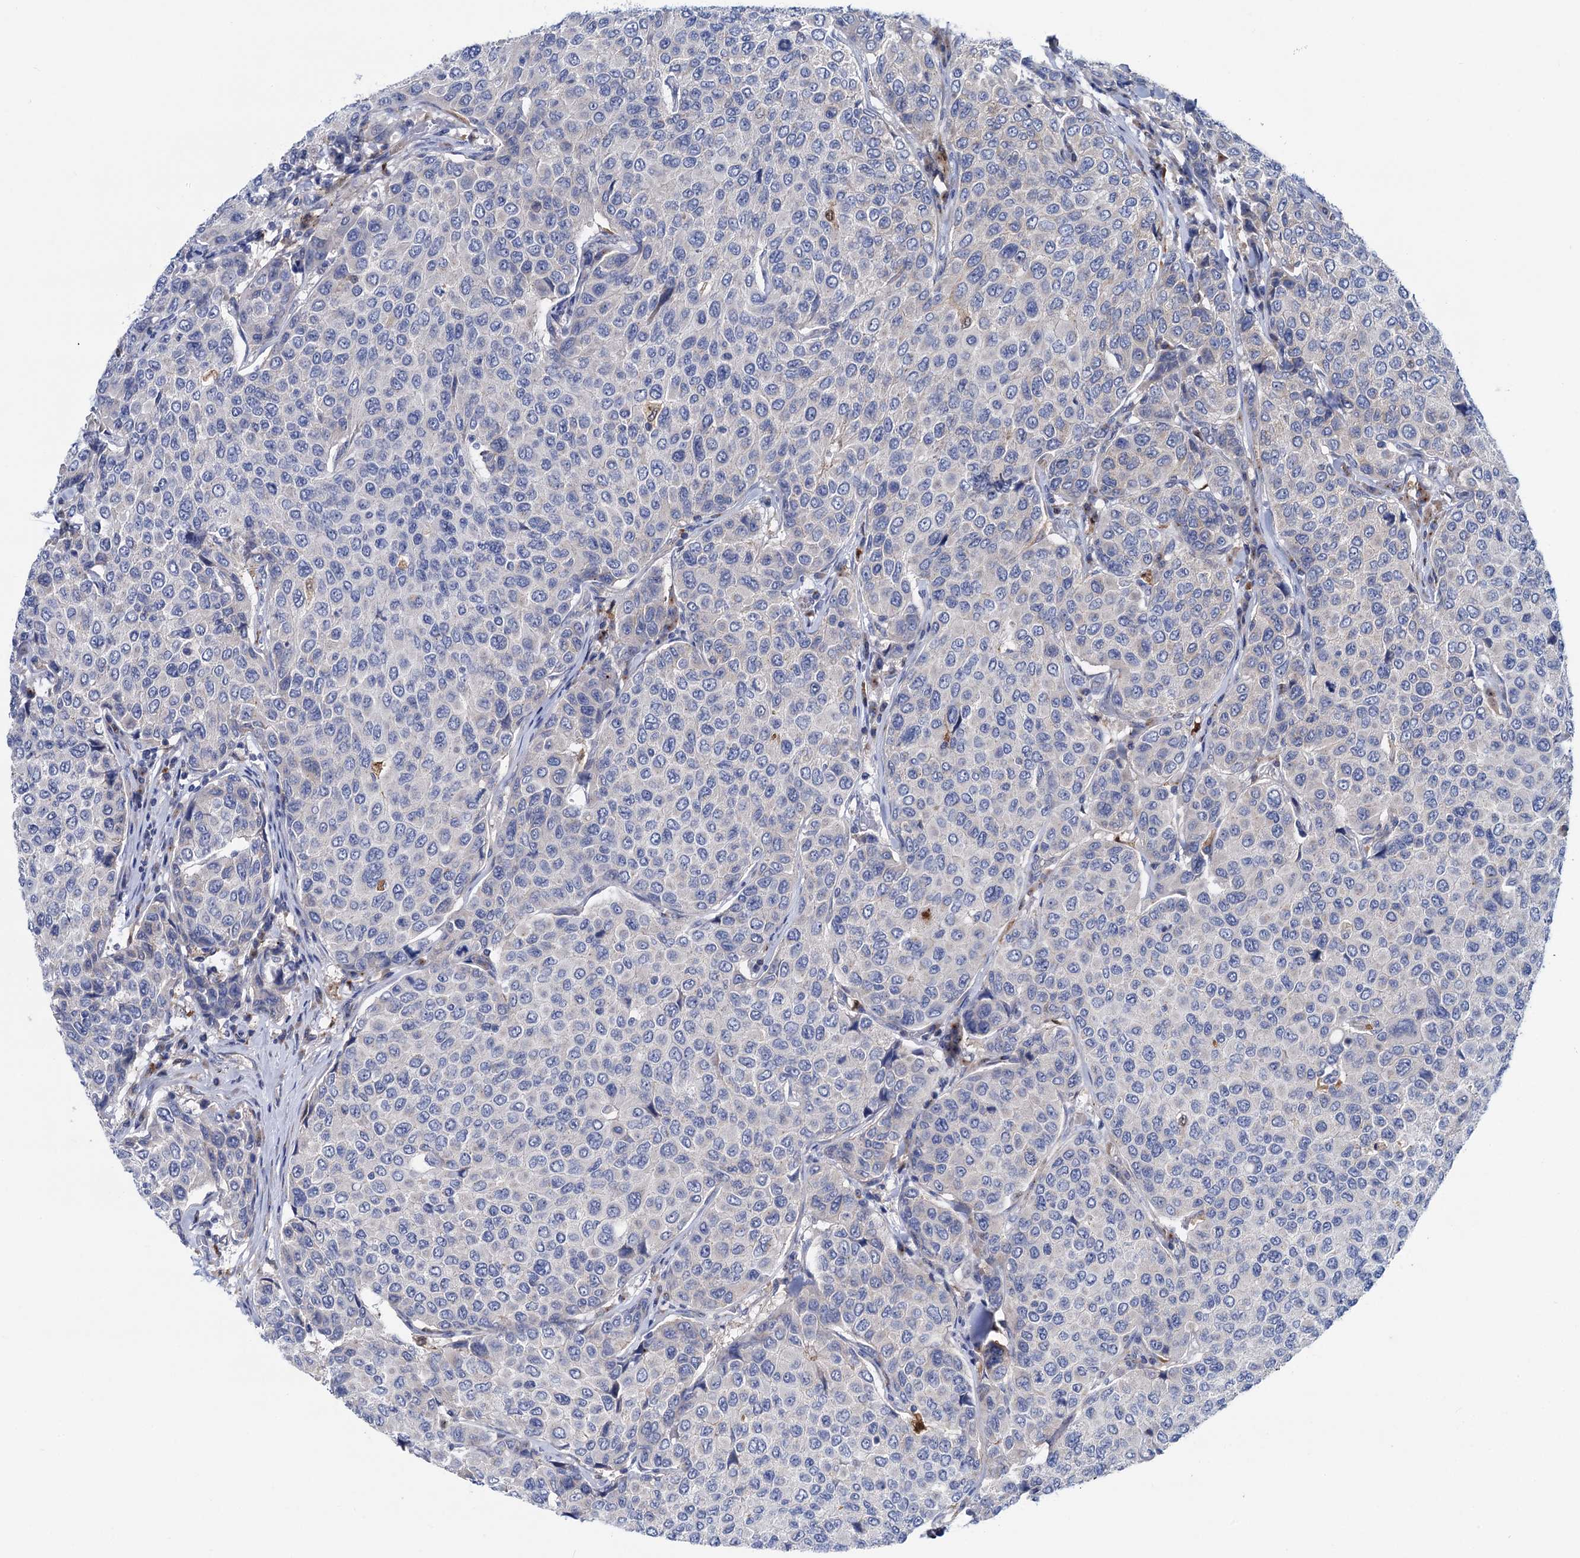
{"staining": {"intensity": "negative", "quantity": "none", "location": "none"}, "tissue": "breast cancer", "cell_type": "Tumor cells", "image_type": "cancer", "snomed": [{"axis": "morphology", "description": "Duct carcinoma"}, {"axis": "topography", "description": "Breast"}], "caption": "IHC image of human breast intraductal carcinoma stained for a protein (brown), which demonstrates no positivity in tumor cells.", "gene": "ZNRD2", "patient": {"sex": "female", "age": 55}}